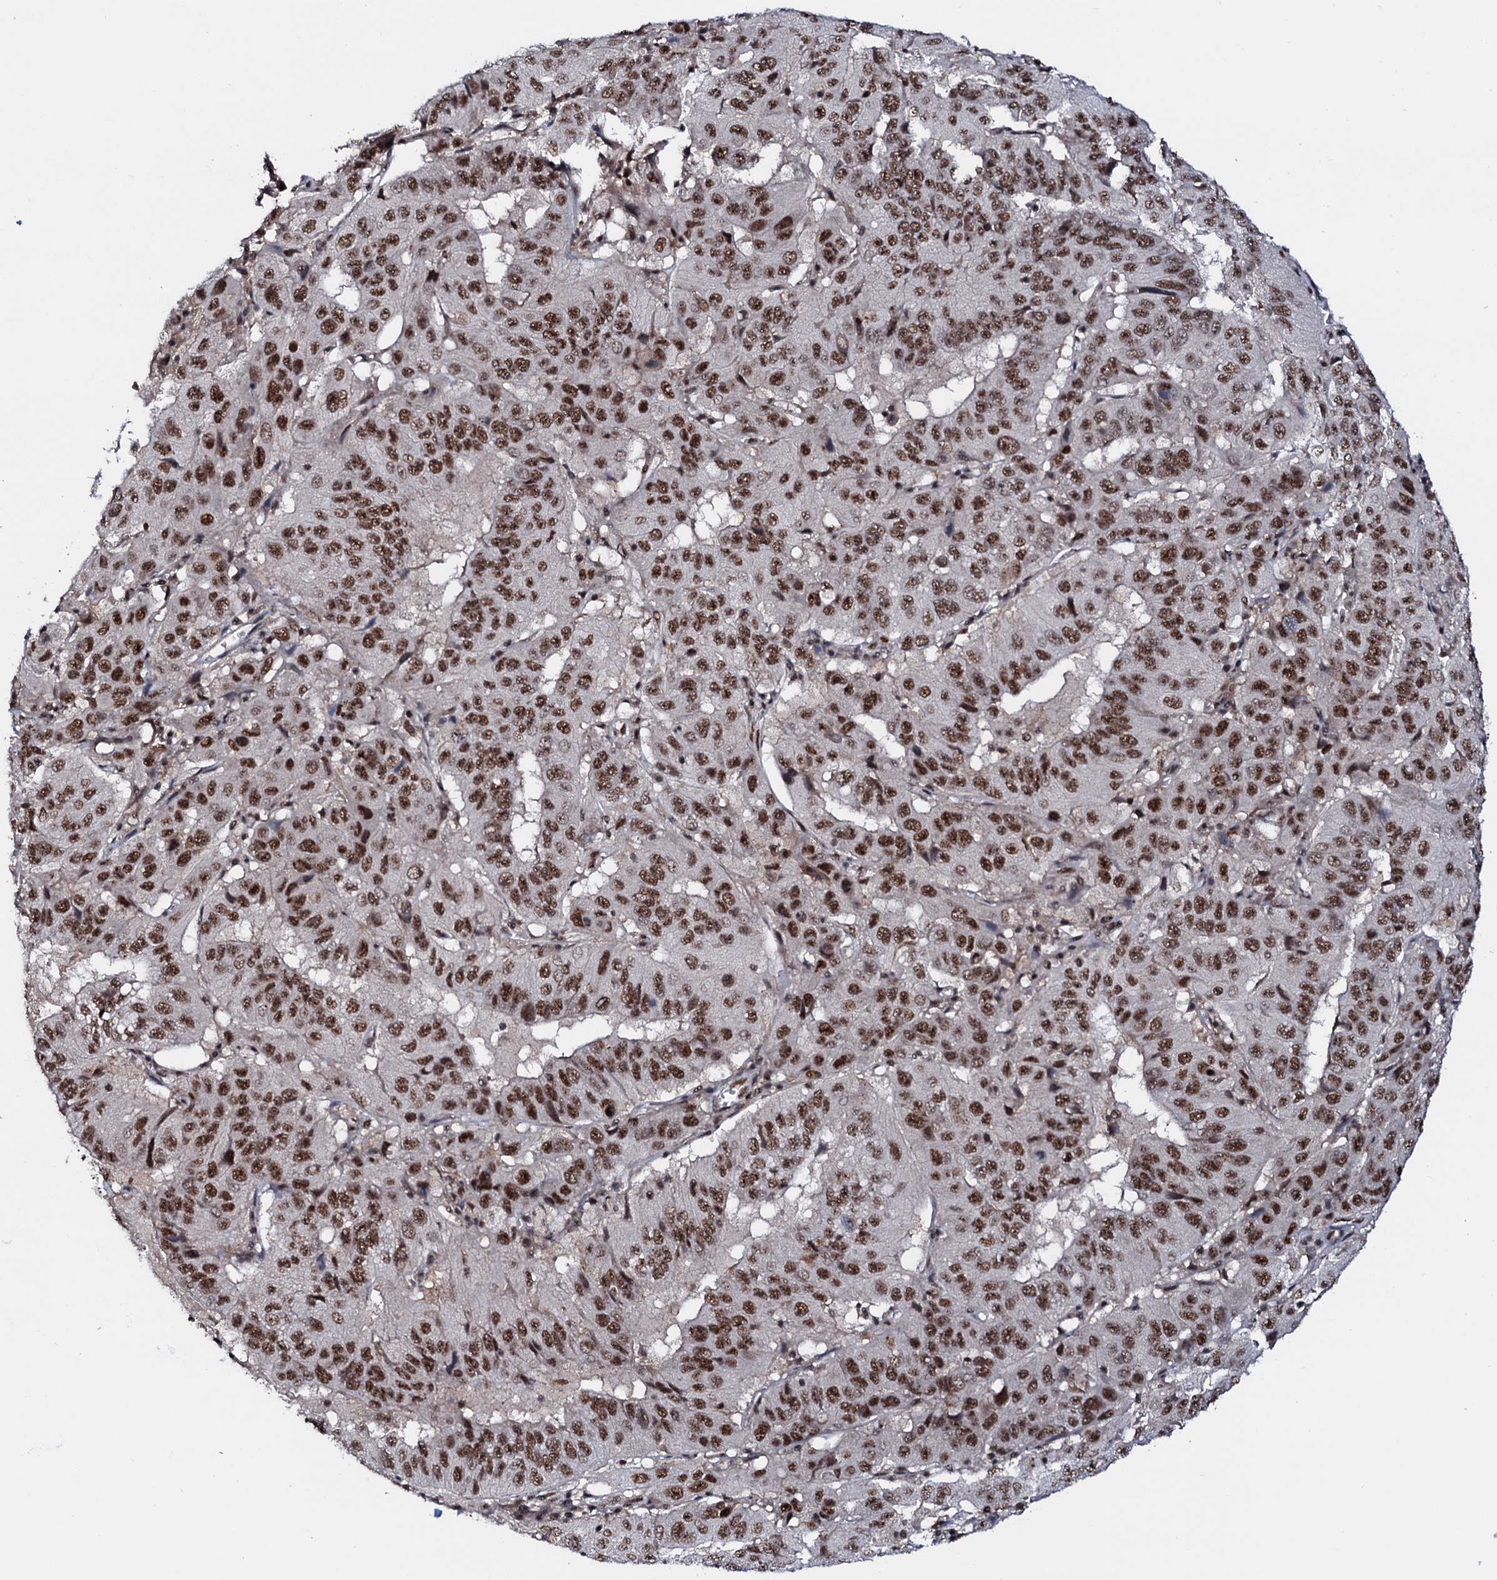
{"staining": {"intensity": "strong", "quantity": ">75%", "location": "nuclear"}, "tissue": "pancreatic cancer", "cell_type": "Tumor cells", "image_type": "cancer", "snomed": [{"axis": "morphology", "description": "Adenocarcinoma, NOS"}, {"axis": "topography", "description": "Pancreas"}], "caption": "Immunohistochemistry (IHC) of pancreatic adenocarcinoma demonstrates high levels of strong nuclear expression in approximately >75% of tumor cells.", "gene": "PRPF18", "patient": {"sex": "male", "age": 63}}